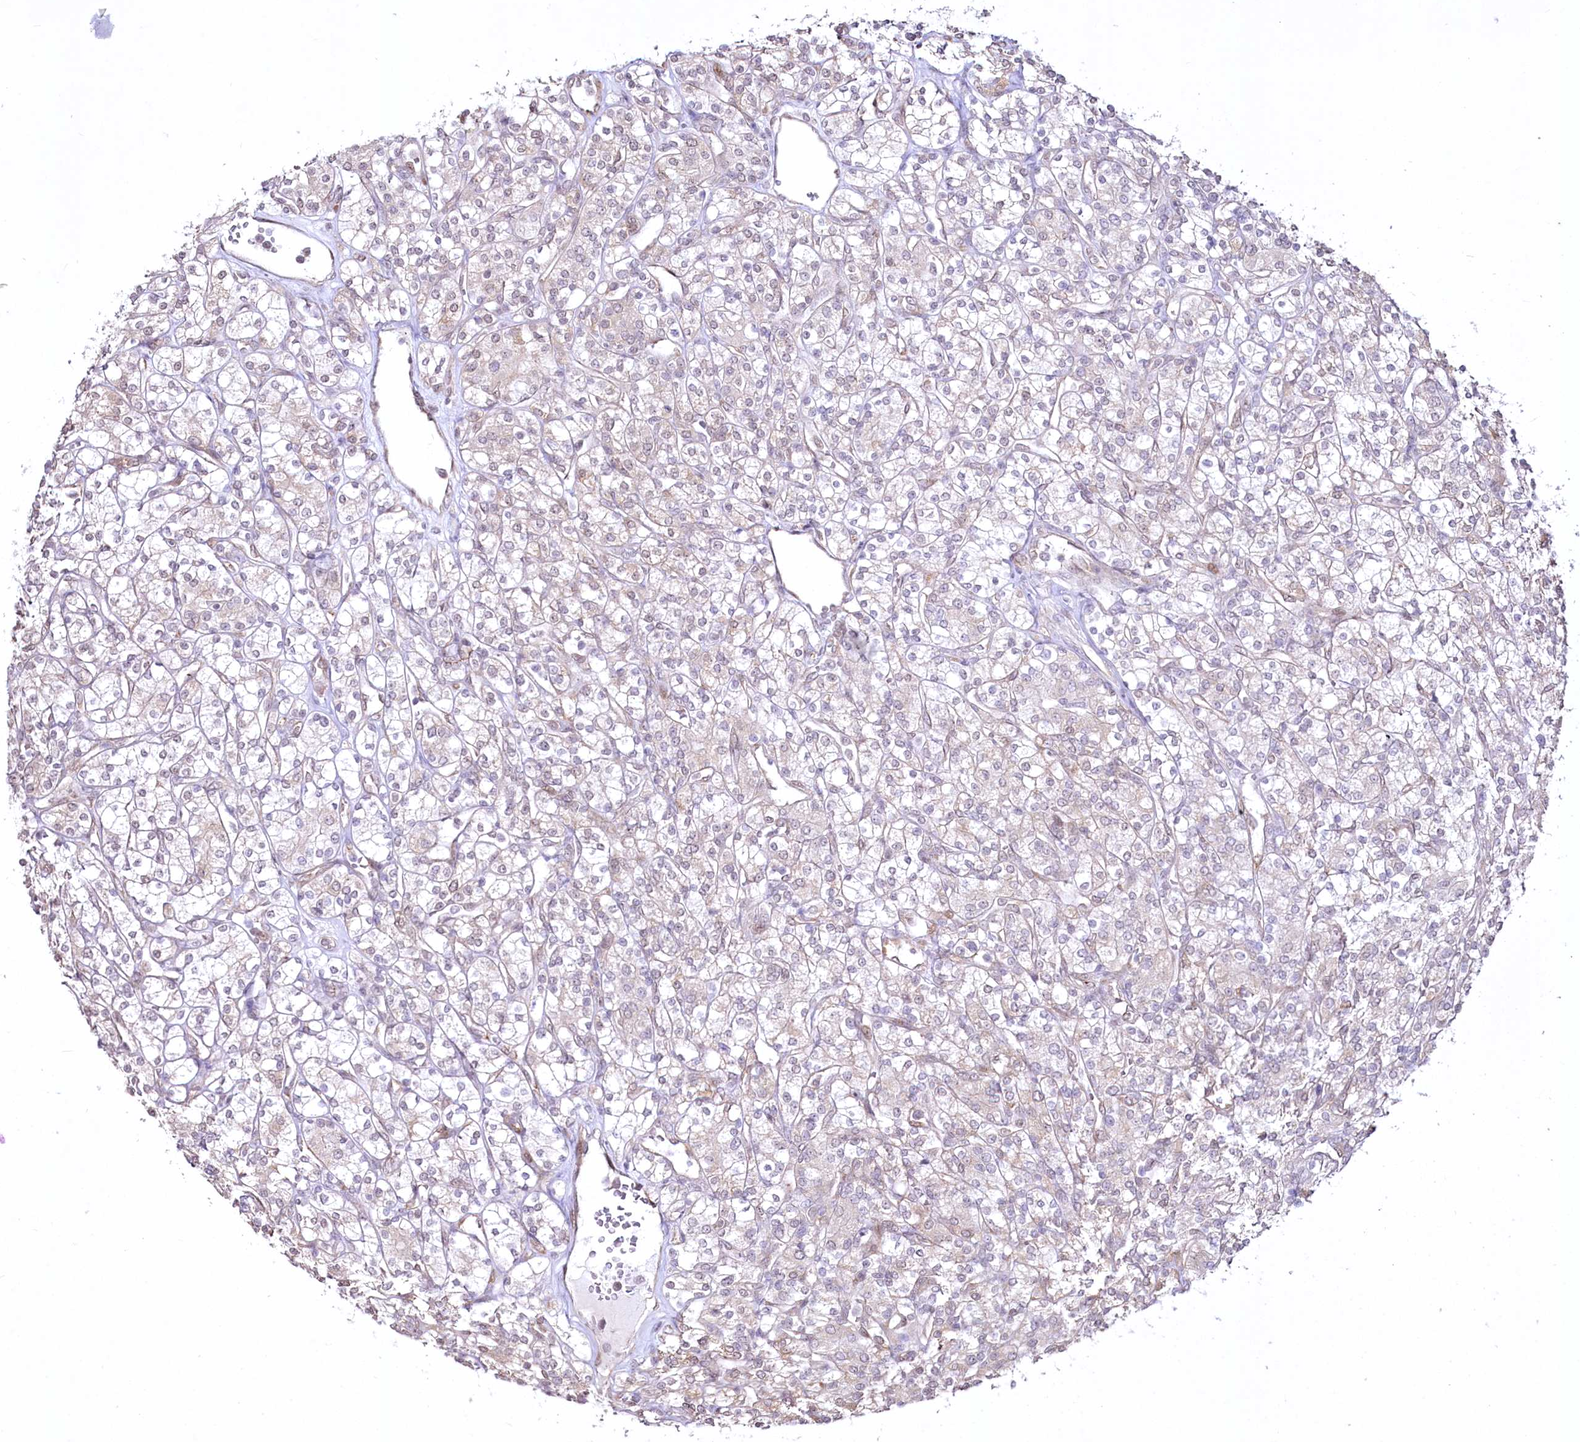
{"staining": {"intensity": "negative", "quantity": "none", "location": "none"}, "tissue": "renal cancer", "cell_type": "Tumor cells", "image_type": "cancer", "snomed": [{"axis": "morphology", "description": "Adenocarcinoma, NOS"}, {"axis": "topography", "description": "Kidney"}], "caption": "DAB immunohistochemical staining of renal adenocarcinoma exhibits no significant staining in tumor cells.", "gene": "YBX3", "patient": {"sex": "male", "age": 77}}